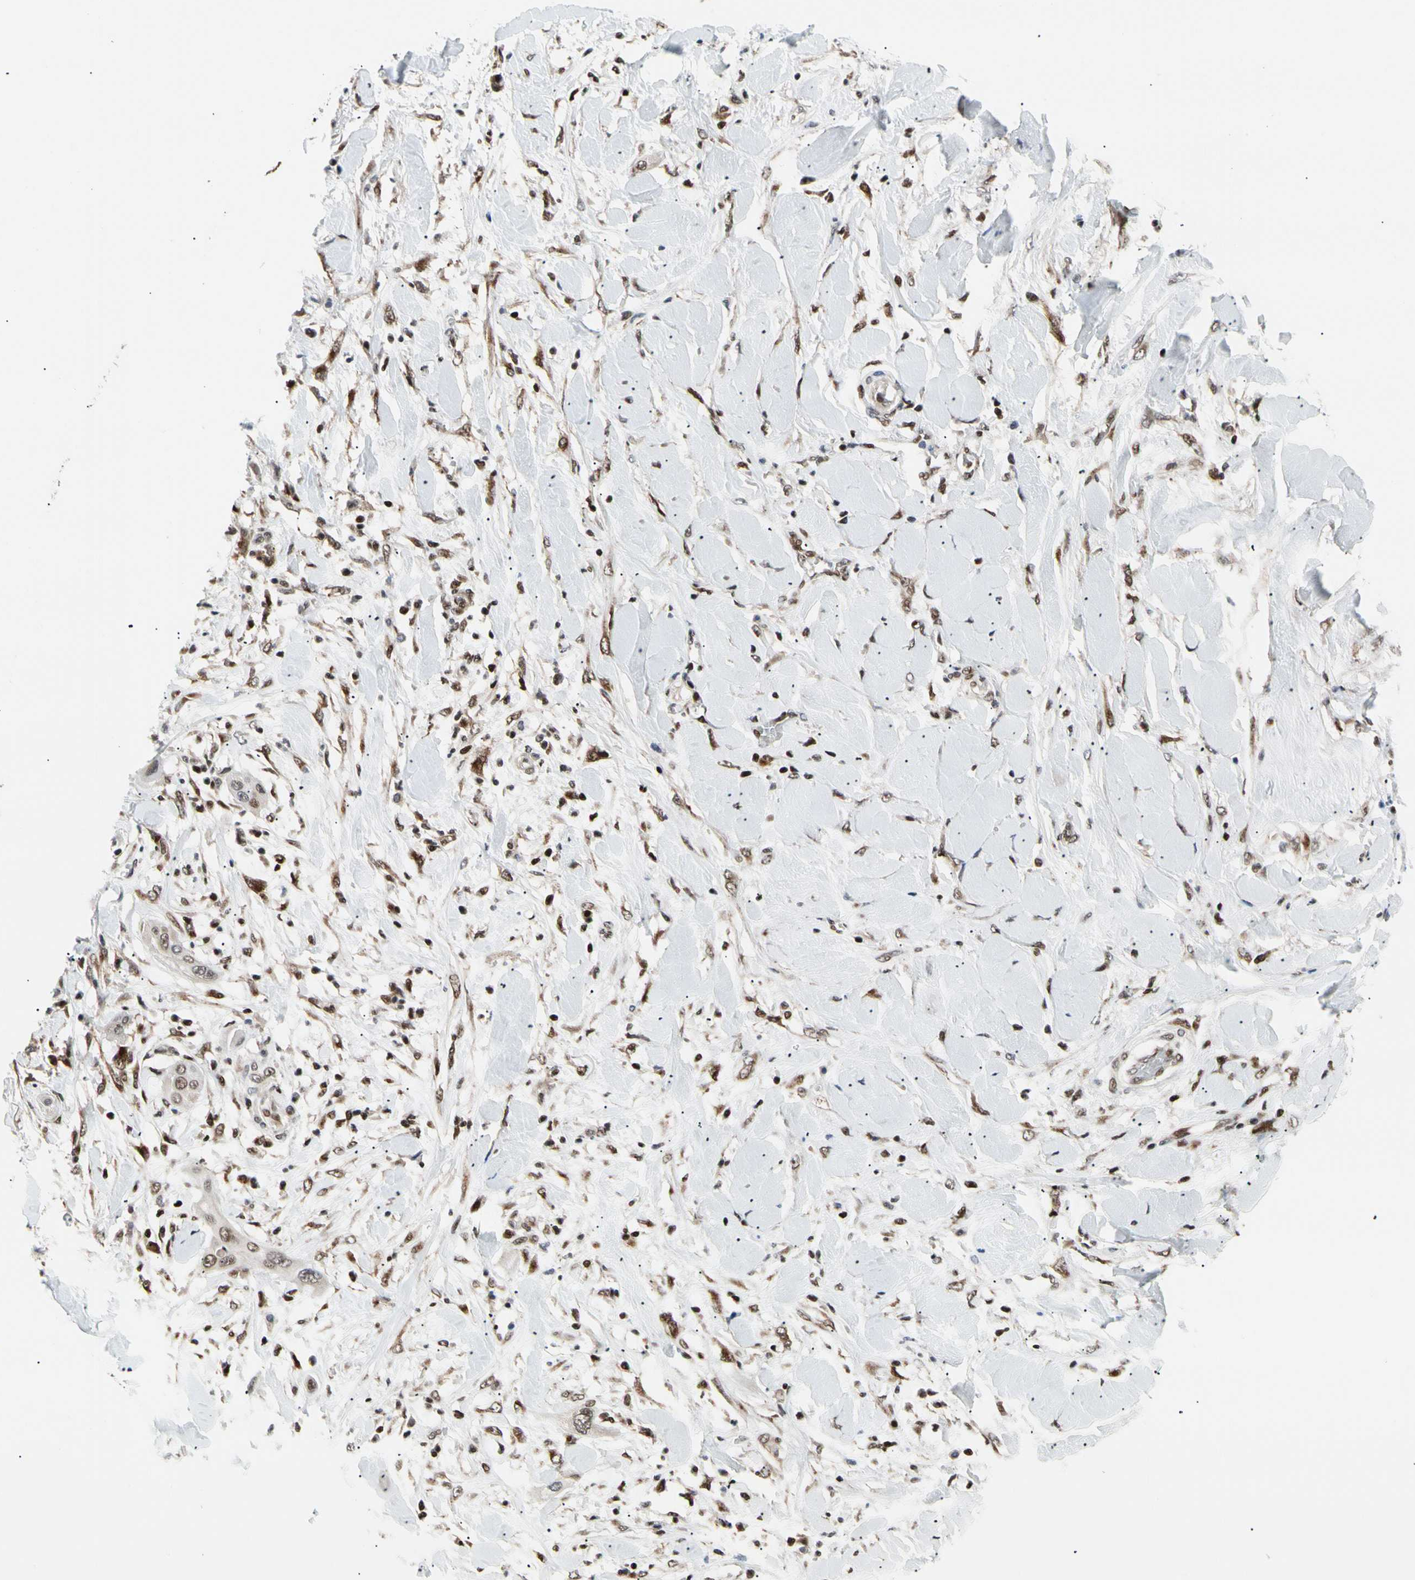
{"staining": {"intensity": "weak", "quantity": "25%-75%", "location": "nuclear"}, "tissue": "lung cancer", "cell_type": "Tumor cells", "image_type": "cancer", "snomed": [{"axis": "morphology", "description": "Squamous cell carcinoma, NOS"}, {"axis": "topography", "description": "Lung"}], "caption": "Brown immunohistochemical staining in squamous cell carcinoma (lung) displays weak nuclear expression in approximately 25%-75% of tumor cells.", "gene": "E2F1", "patient": {"sex": "female", "age": 47}}